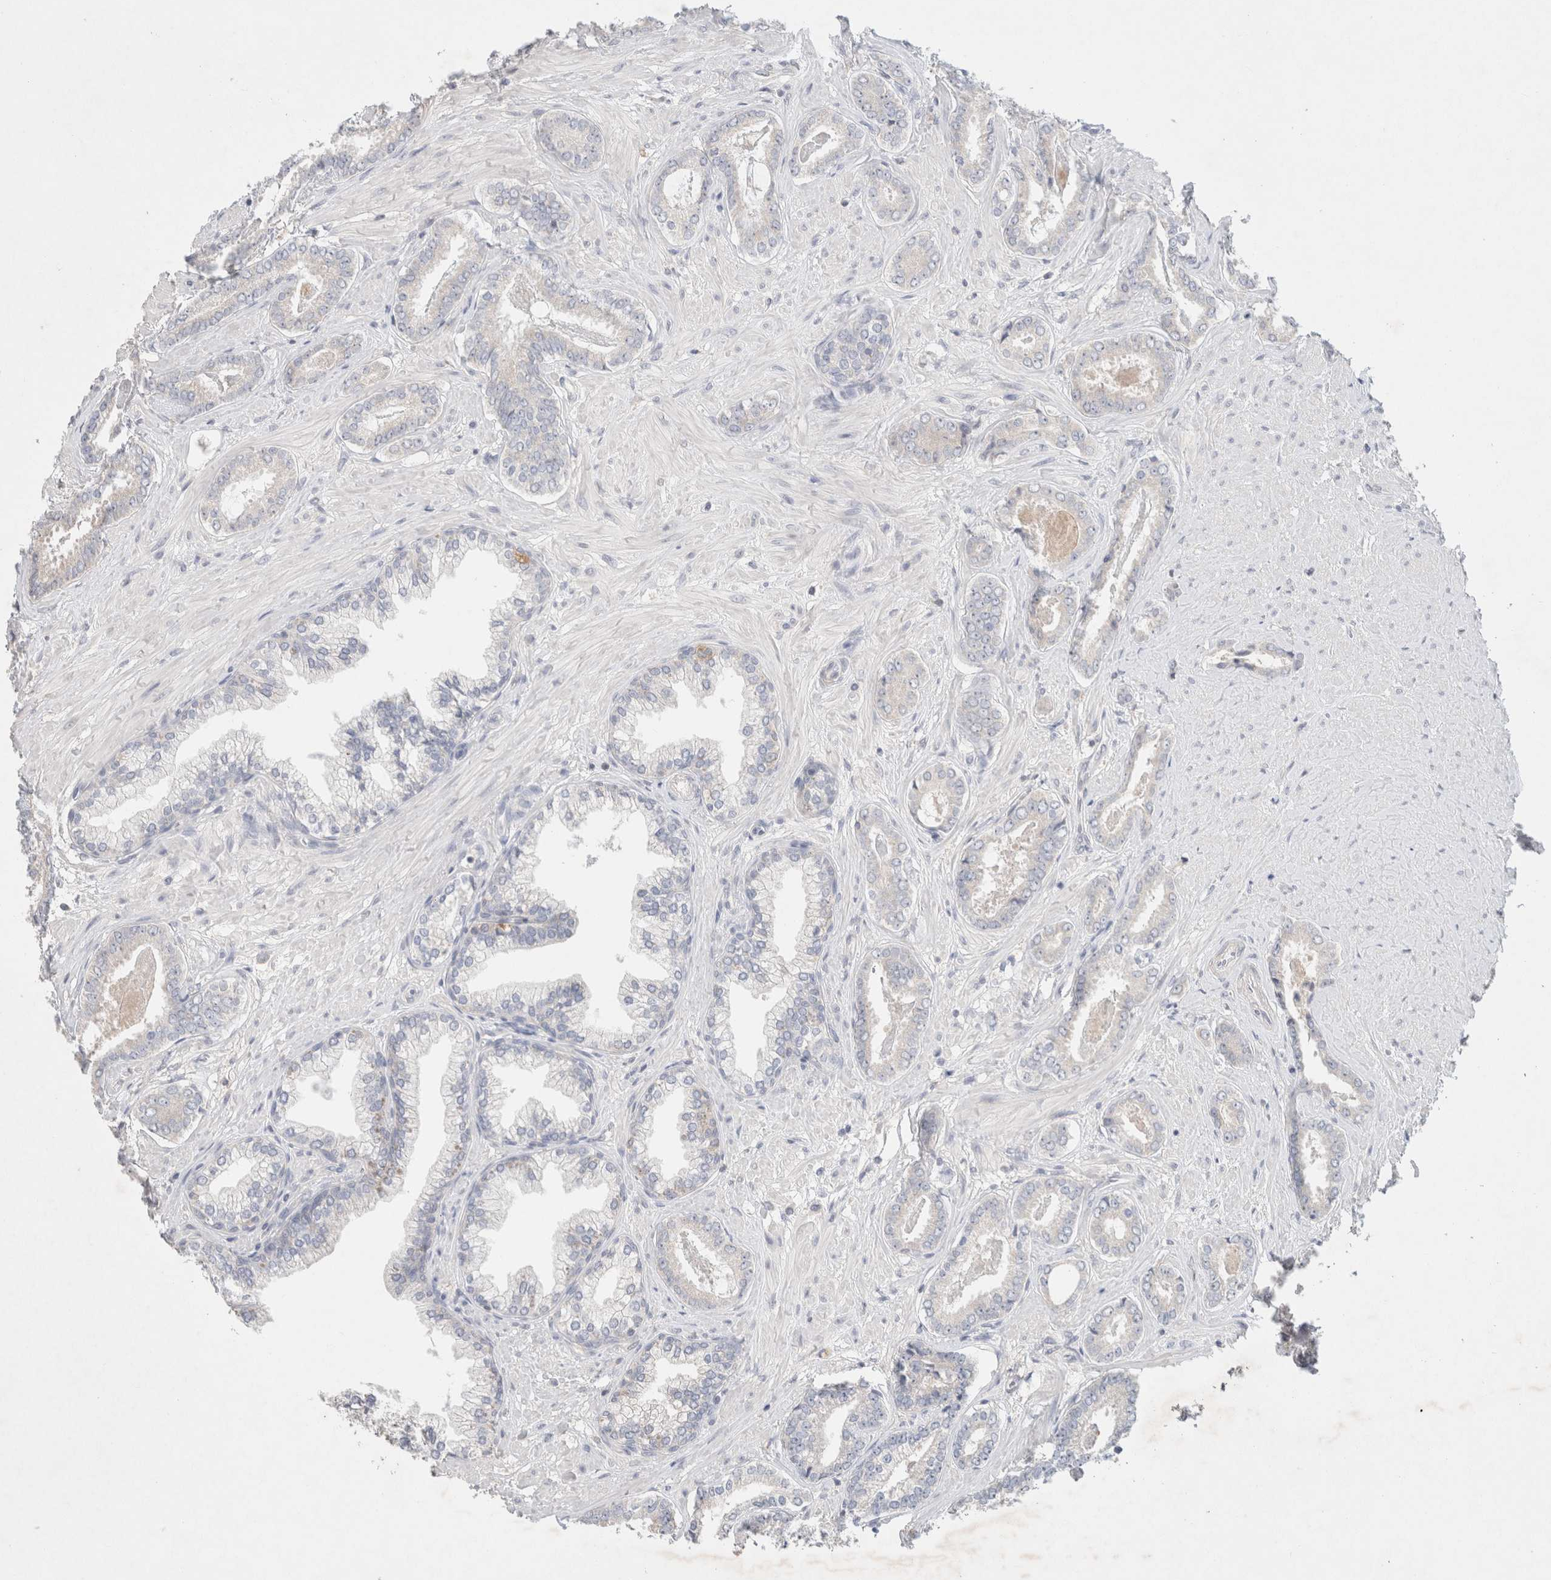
{"staining": {"intensity": "negative", "quantity": "none", "location": "none"}, "tissue": "prostate cancer", "cell_type": "Tumor cells", "image_type": "cancer", "snomed": [{"axis": "morphology", "description": "Adenocarcinoma, Low grade"}, {"axis": "topography", "description": "Prostate"}], "caption": "Prostate cancer was stained to show a protein in brown. There is no significant positivity in tumor cells.", "gene": "MPP2", "patient": {"sex": "male", "age": 71}}